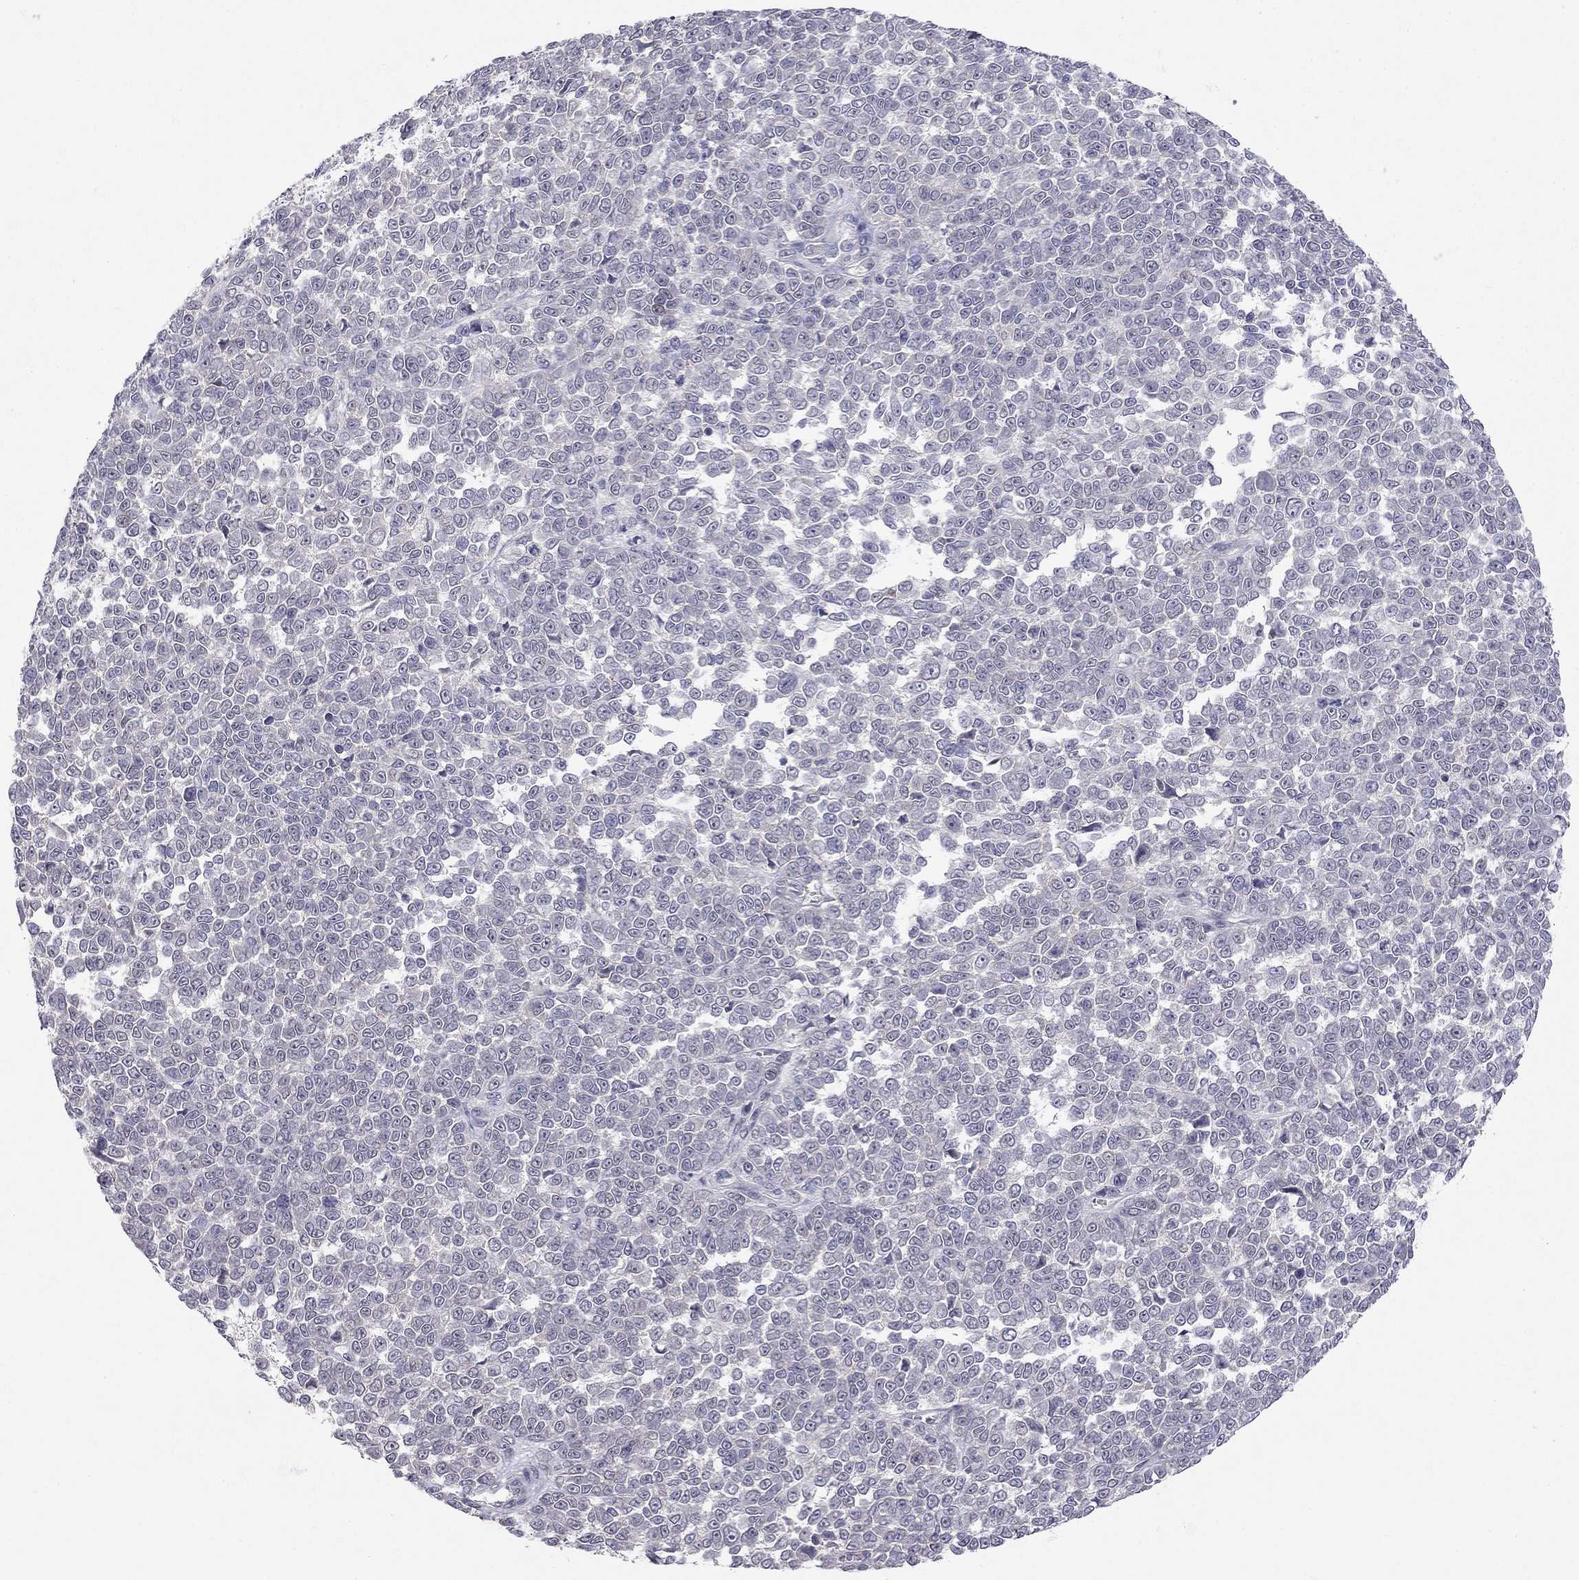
{"staining": {"intensity": "negative", "quantity": "none", "location": "none"}, "tissue": "melanoma", "cell_type": "Tumor cells", "image_type": "cancer", "snomed": [{"axis": "morphology", "description": "Malignant melanoma, NOS"}, {"axis": "topography", "description": "Skin"}], "caption": "This is an IHC histopathology image of human malignant melanoma. There is no staining in tumor cells.", "gene": "ESR2", "patient": {"sex": "female", "age": 95}}